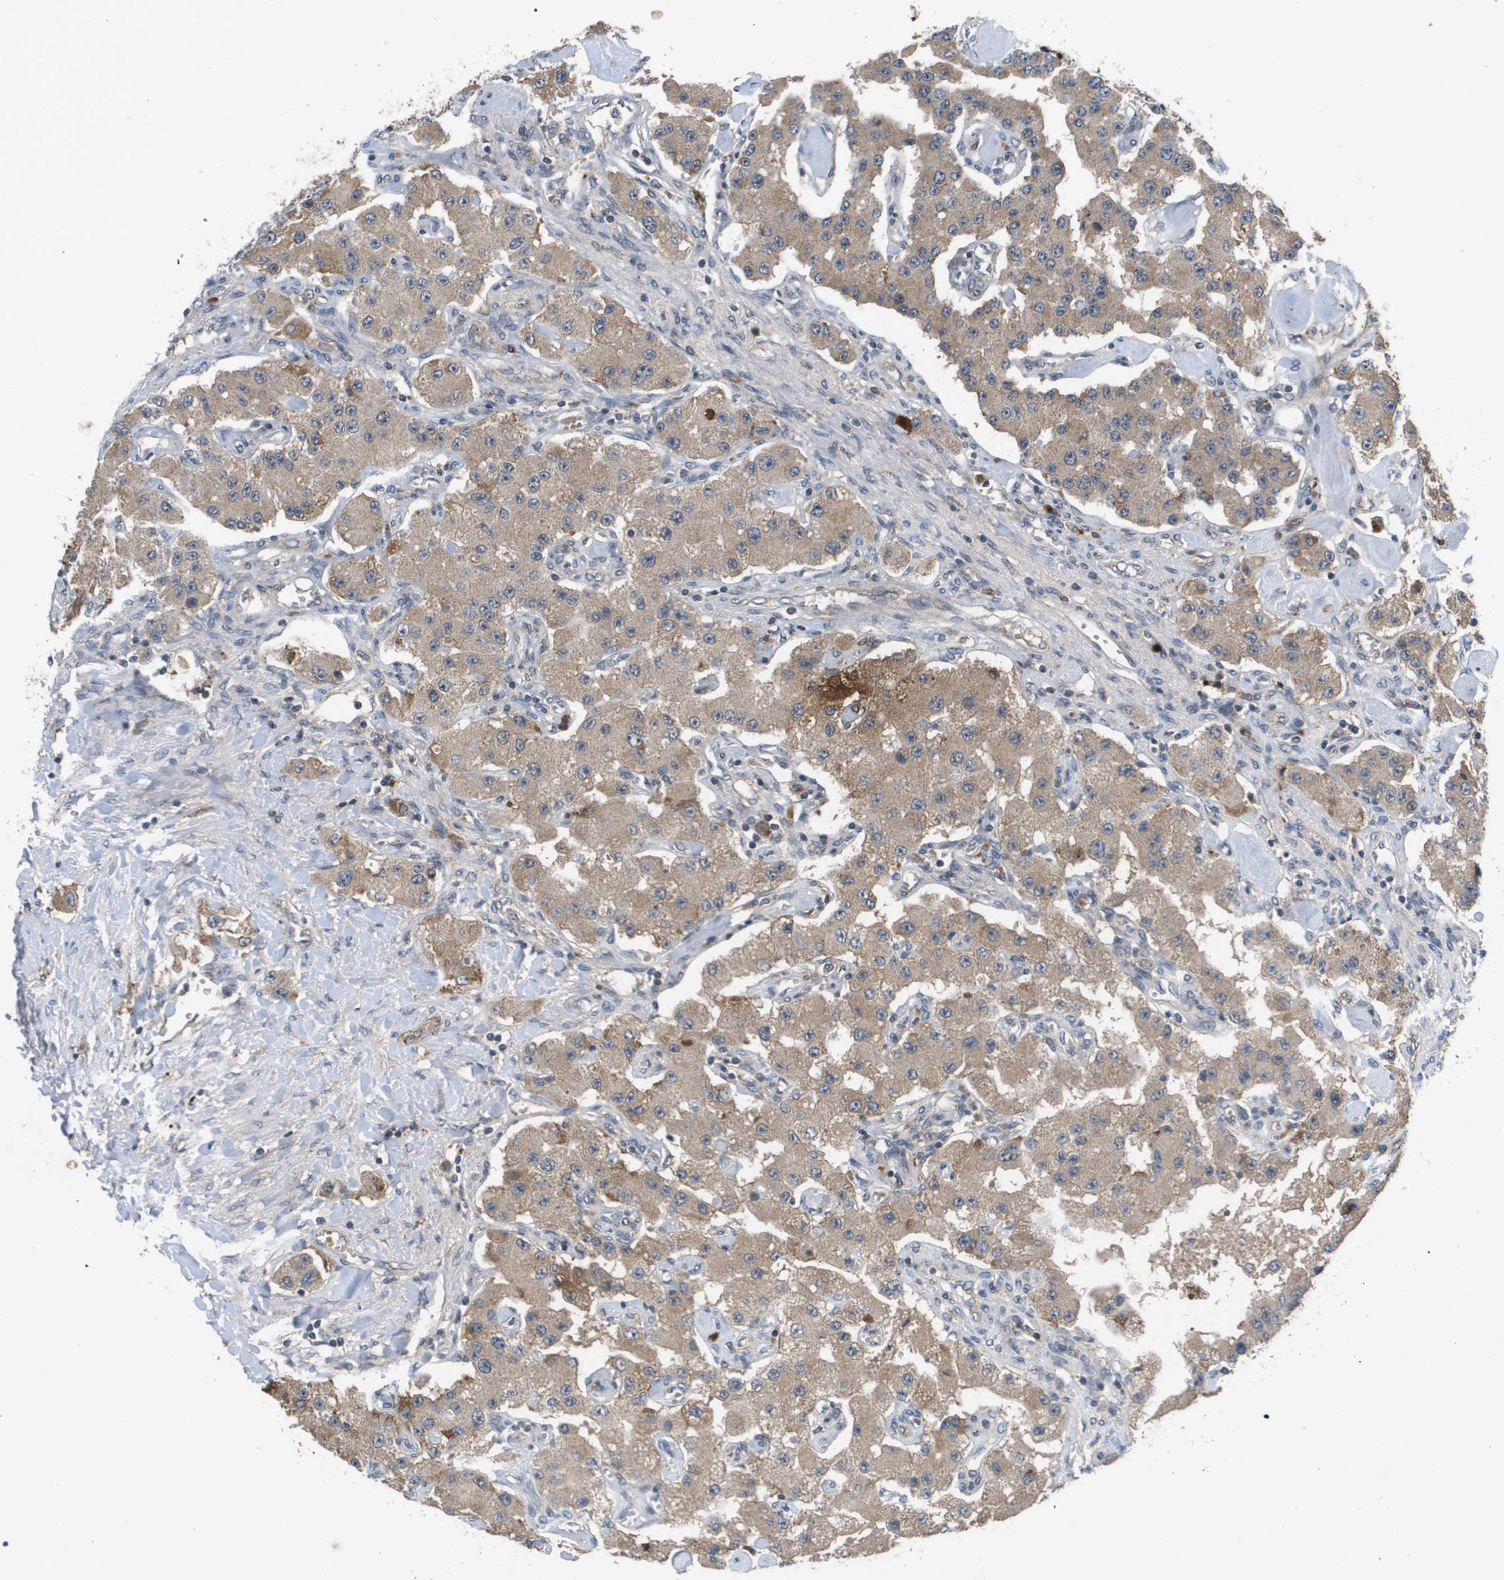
{"staining": {"intensity": "moderate", "quantity": ">75%", "location": "cytoplasmic/membranous"}, "tissue": "carcinoid", "cell_type": "Tumor cells", "image_type": "cancer", "snomed": [{"axis": "morphology", "description": "Carcinoid, malignant, NOS"}, {"axis": "topography", "description": "Pancreas"}], "caption": "An image of human carcinoid stained for a protein displays moderate cytoplasmic/membranous brown staining in tumor cells.", "gene": "PROC", "patient": {"sex": "male", "age": 41}}